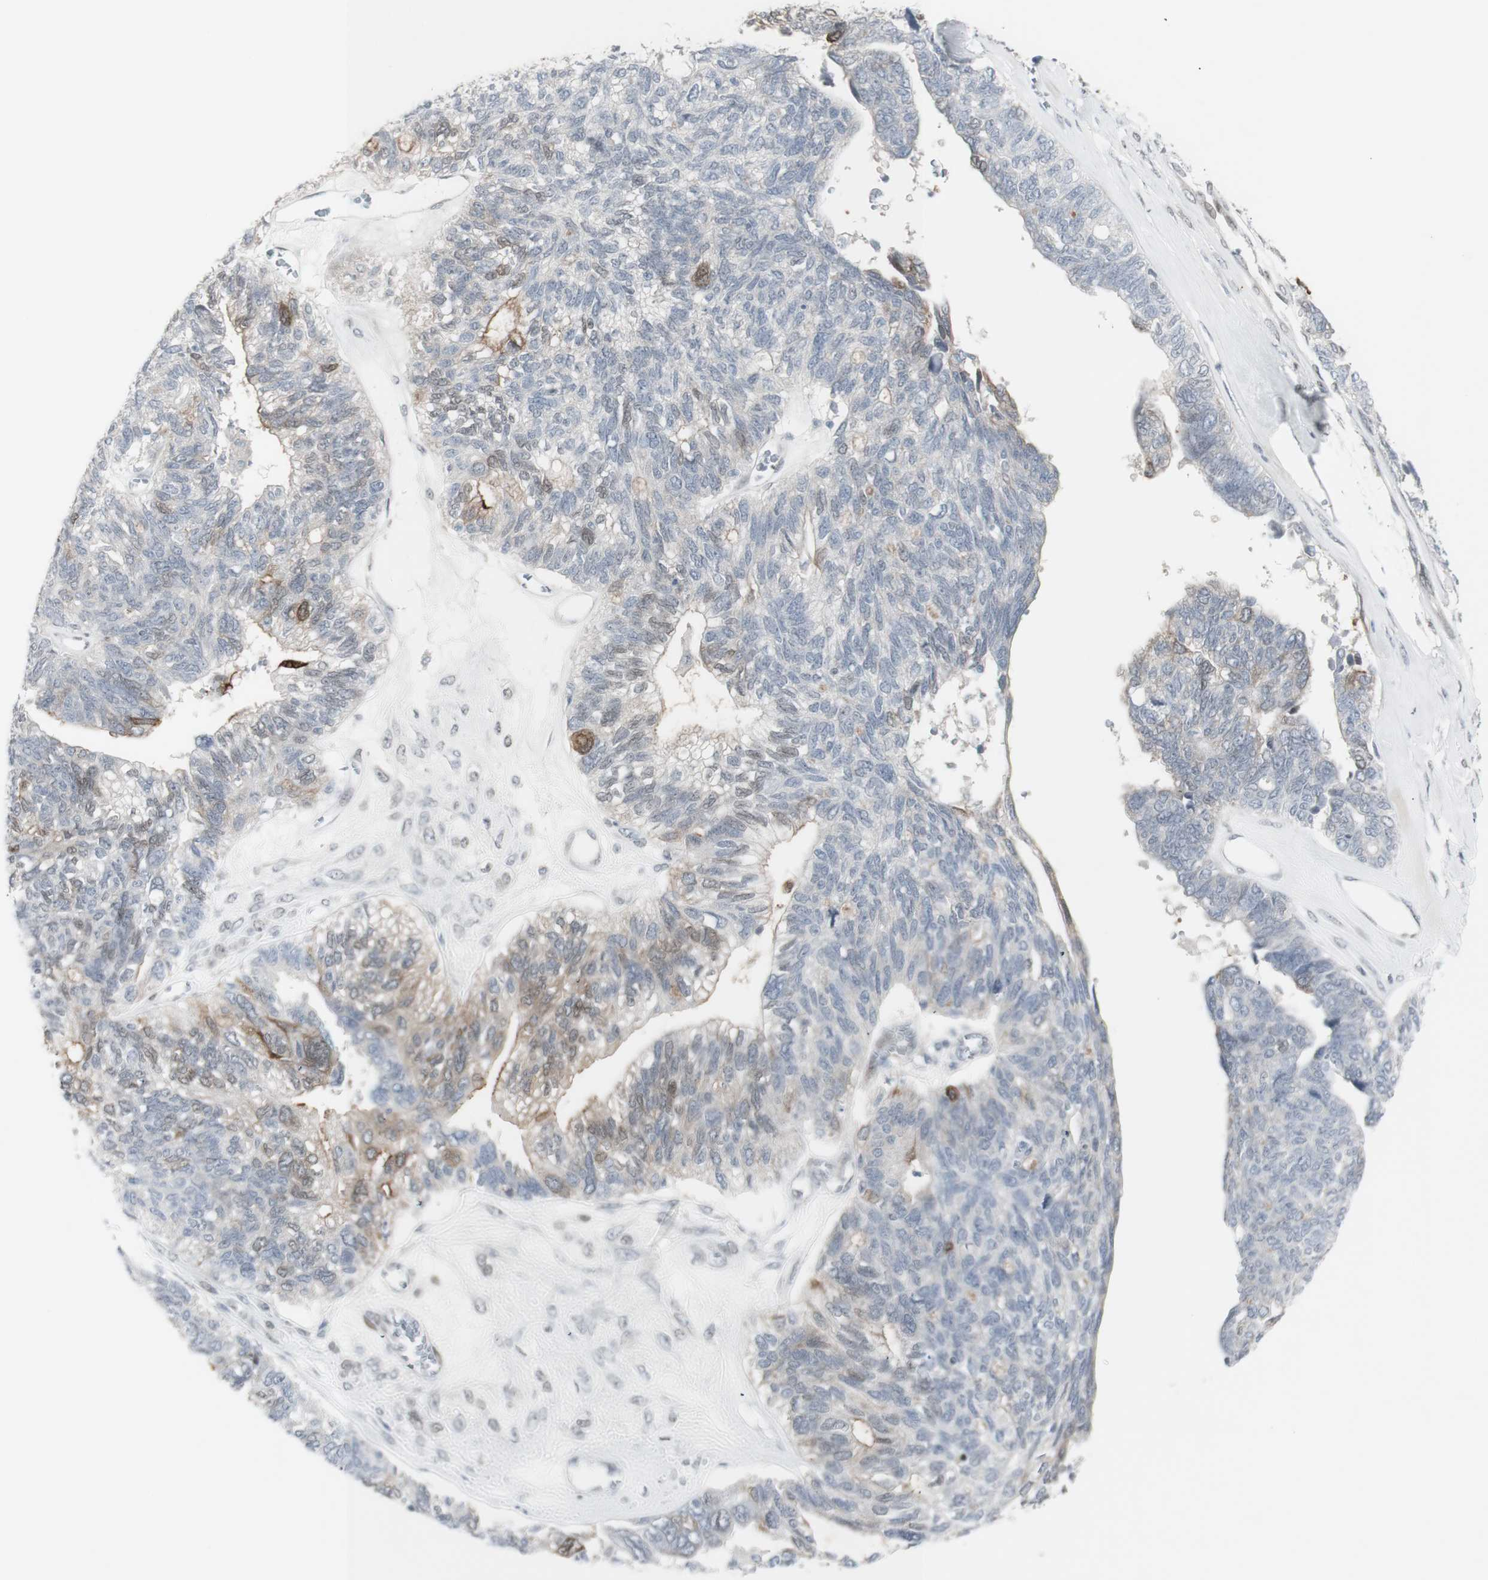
{"staining": {"intensity": "moderate", "quantity": "<25%", "location": "cytoplasmic/membranous"}, "tissue": "ovarian cancer", "cell_type": "Tumor cells", "image_type": "cancer", "snomed": [{"axis": "morphology", "description": "Cystadenocarcinoma, serous, NOS"}, {"axis": "topography", "description": "Ovary"}], "caption": "DAB immunohistochemical staining of human ovarian cancer (serous cystadenocarcinoma) exhibits moderate cytoplasmic/membranous protein staining in about <25% of tumor cells.", "gene": "C1orf116", "patient": {"sex": "female", "age": 79}}